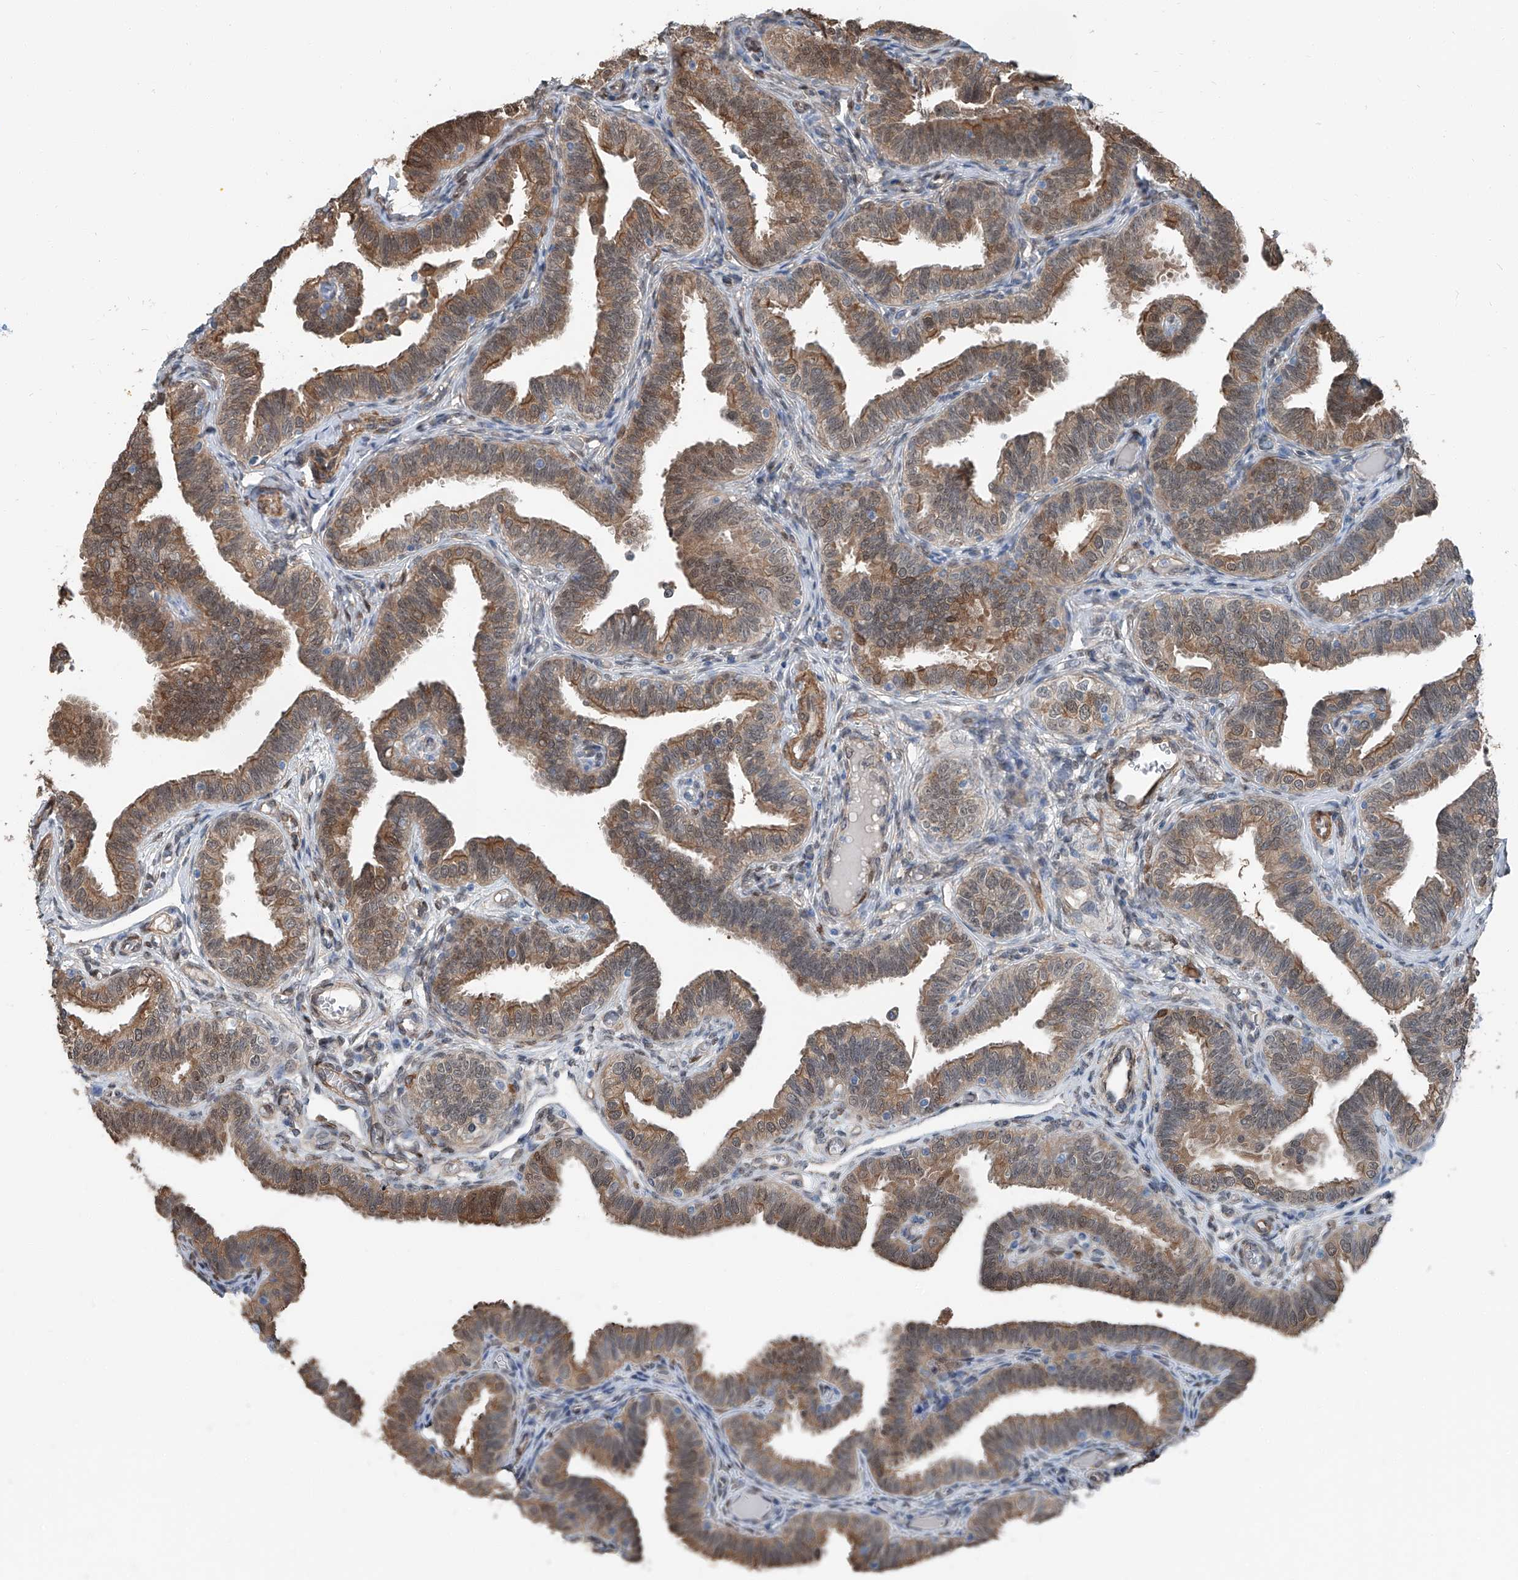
{"staining": {"intensity": "moderate", "quantity": ">75%", "location": "cytoplasmic/membranous"}, "tissue": "fallopian tube", "cell_type": "Glandular cells", "image_type": "normal", "snomed": [{"axis": "morphology", "description": "Normal tissue, NOS"}, {"axis": "topography", "description": "Fallopian tube"}], "caption": "A brown stain highlights moderate cytoplasmic/membranous expression of a protein in glandular cells of benign fallopian tube.", "gene": "HSPA6", "patient": {"sex": "female", "age": 39}}